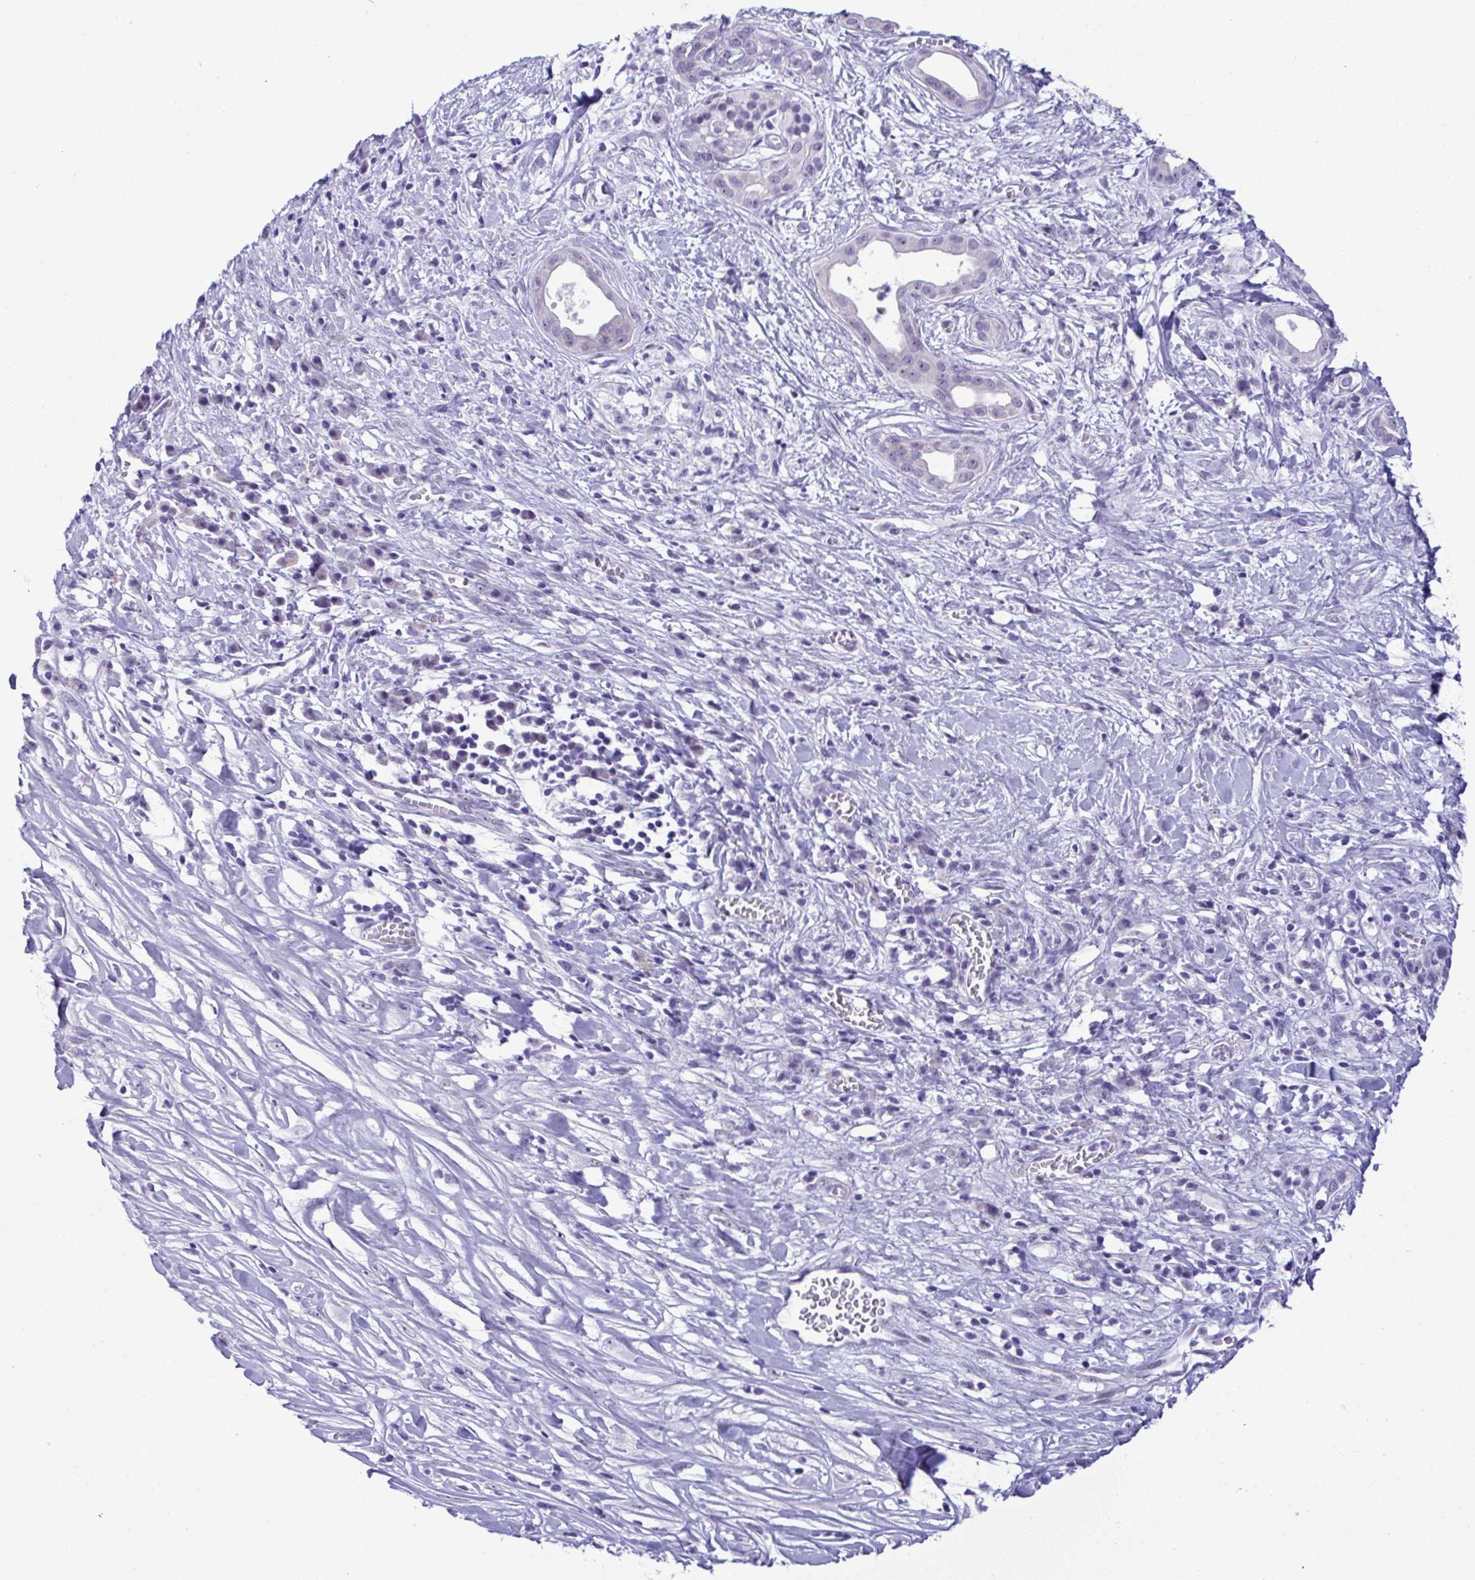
{"staining": {"intensity": "negative", "quantity": "none", "location": "none"}, "tissue": "pancreatic cancer", "cell_type": "Tumor cells", "image_type": "cancer", "snomed": [{"axis": "morphology", "description": "Adenocarcinoma, NOS"}, {"axis": "topography", "description": "Pancreas"}], "caption": "A high-resolution histopathology image shows IHC staining of adenocarcinoma (pancreatic), which reveals no significant staining in tumor cells.", "gene": "YBX2", "patient": {"sex": "male", "age": 61}}